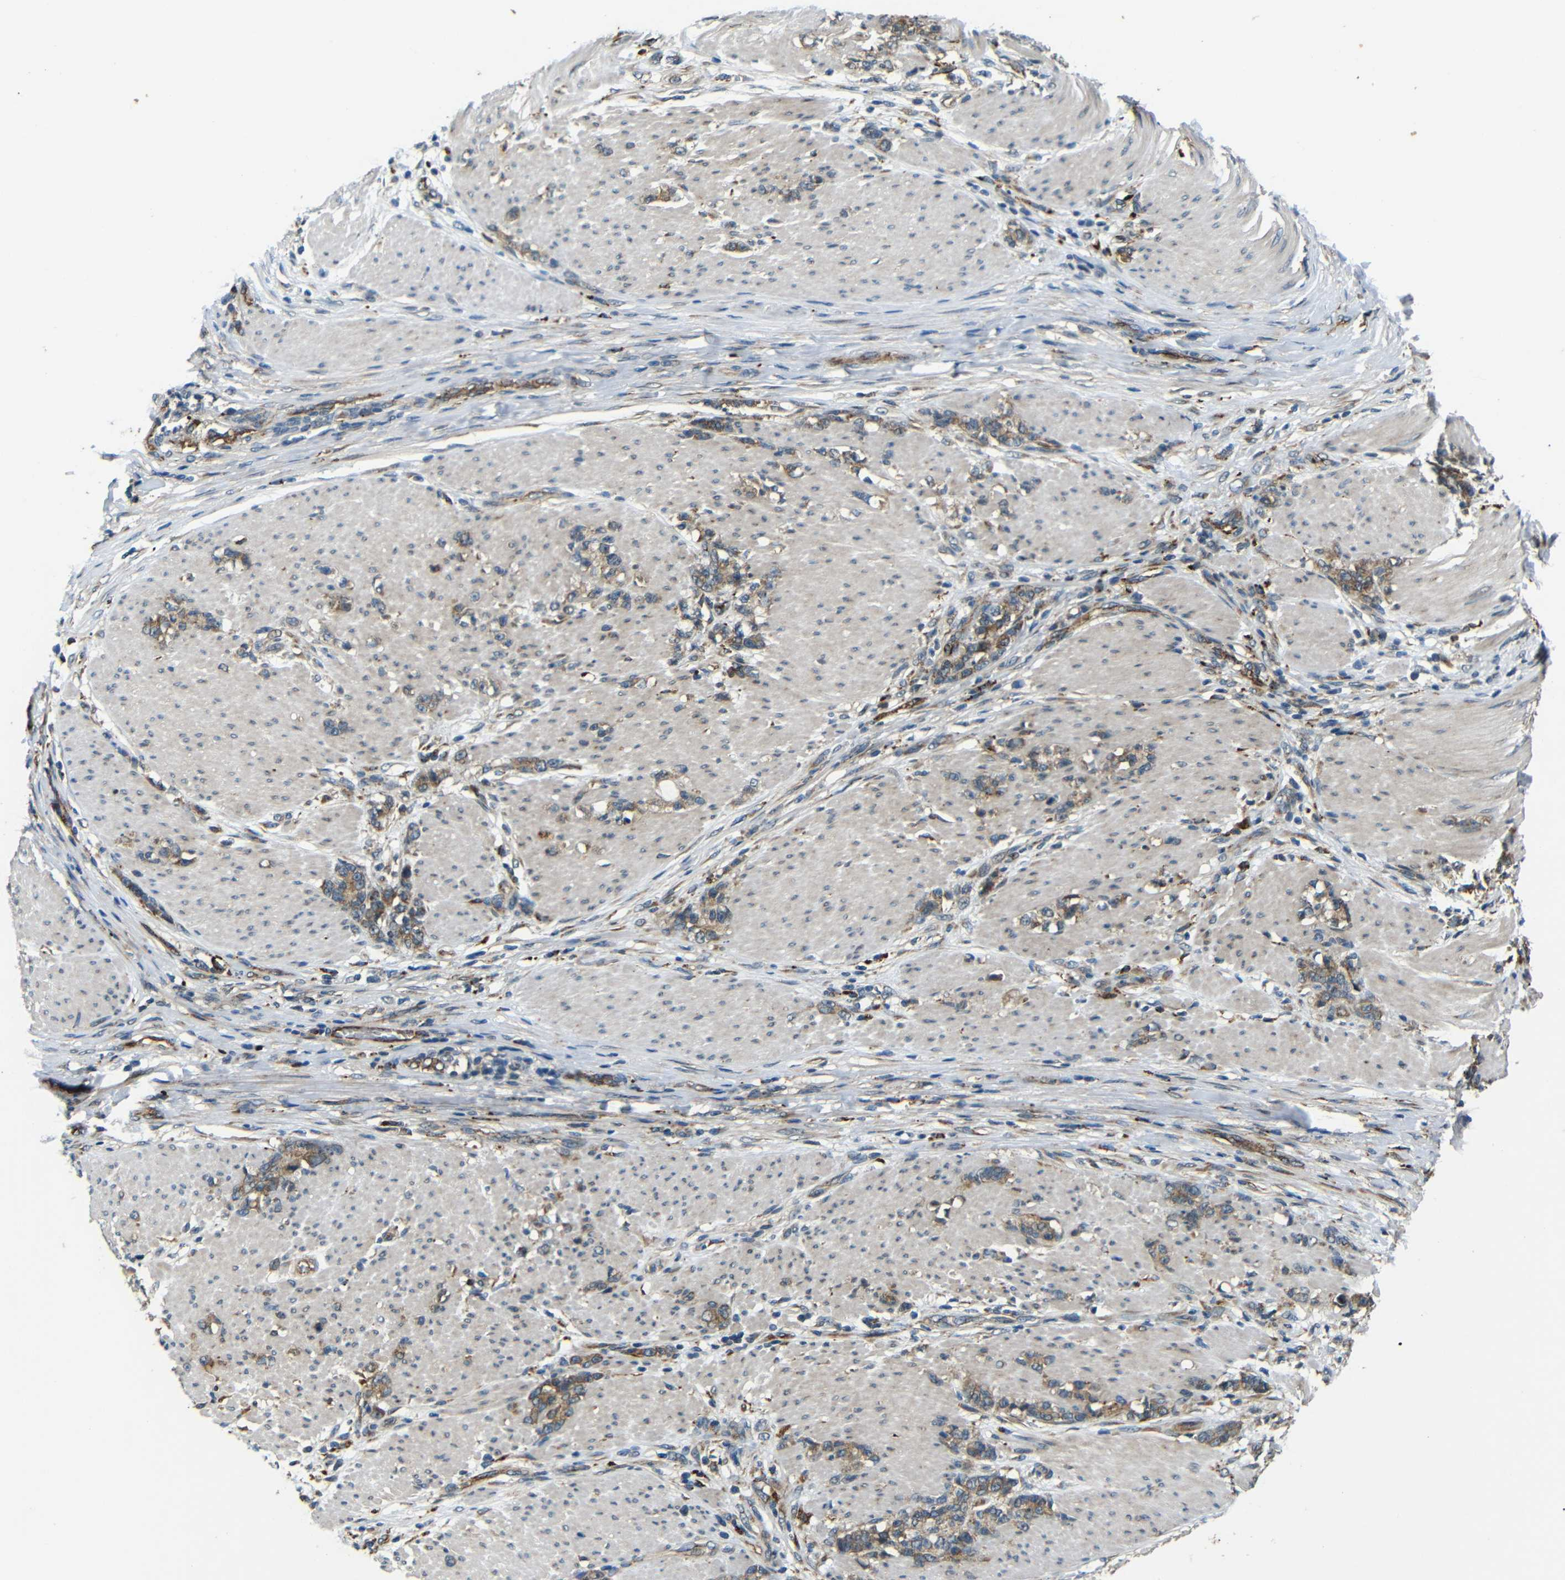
{"staining": {"intensity": "moderate", "quantity": ">75%", "location": "cytoplasmic/membranous"}, "tissue": "stomach cancer", "cell_type": "Tumor cells", "image_type": "cancer", "snomed": [{"axis": "morphology", "description": "Adenocarcinoma, NOS"}, {"axis": "topography", "description": "Stomach, lower"}], "caption": "Immunohistochemical staining of adenocarcinoma (stomach) reveals medium levels of moderate cytoplasmic/membranous protein staining in approximately >75% of tumor cells.", "gene": "ATP7A", "patient": {"sex": "male", "age": 88}}